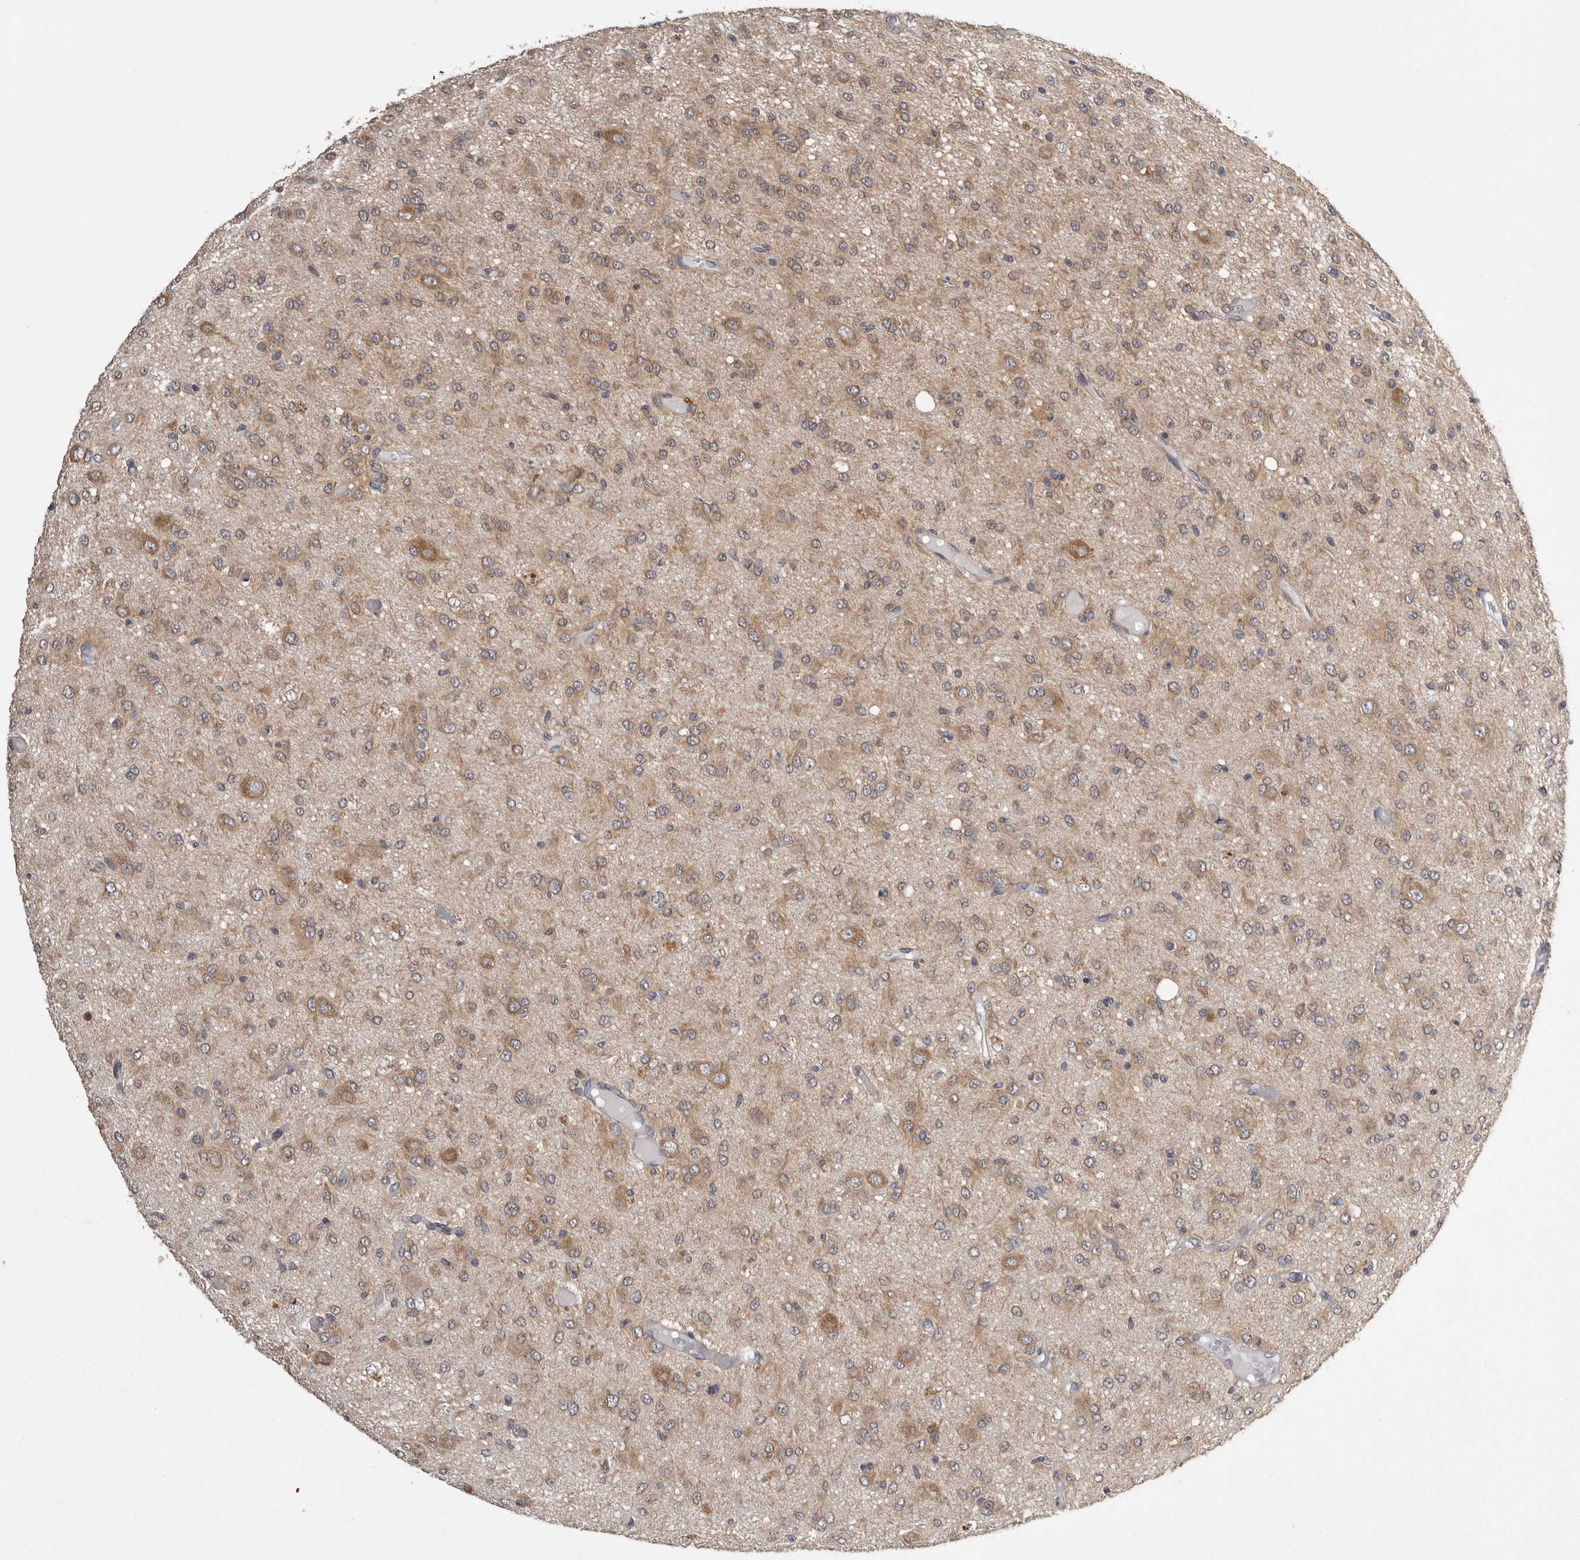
{"staining": {"intensity": "moderate", "quantity": ">75%", "location": "cytoplasmic/membranous"}, "tissue": "glioma", "cell_type": "Tumor cells", "image_type": "cancer", "snomed": [{"axis": "morphology", "description": "Glioma, malignant, High grade"}, {"axis": "topography", "description": "Brain"}], "caption": "IHC (DAB) staining of glioma shows moderate cytoplasmic/membranous protein staining in approximately >75% of tumor cells.", "gene": "DARS1", "patient": {"sex": "female", "age": 59}}